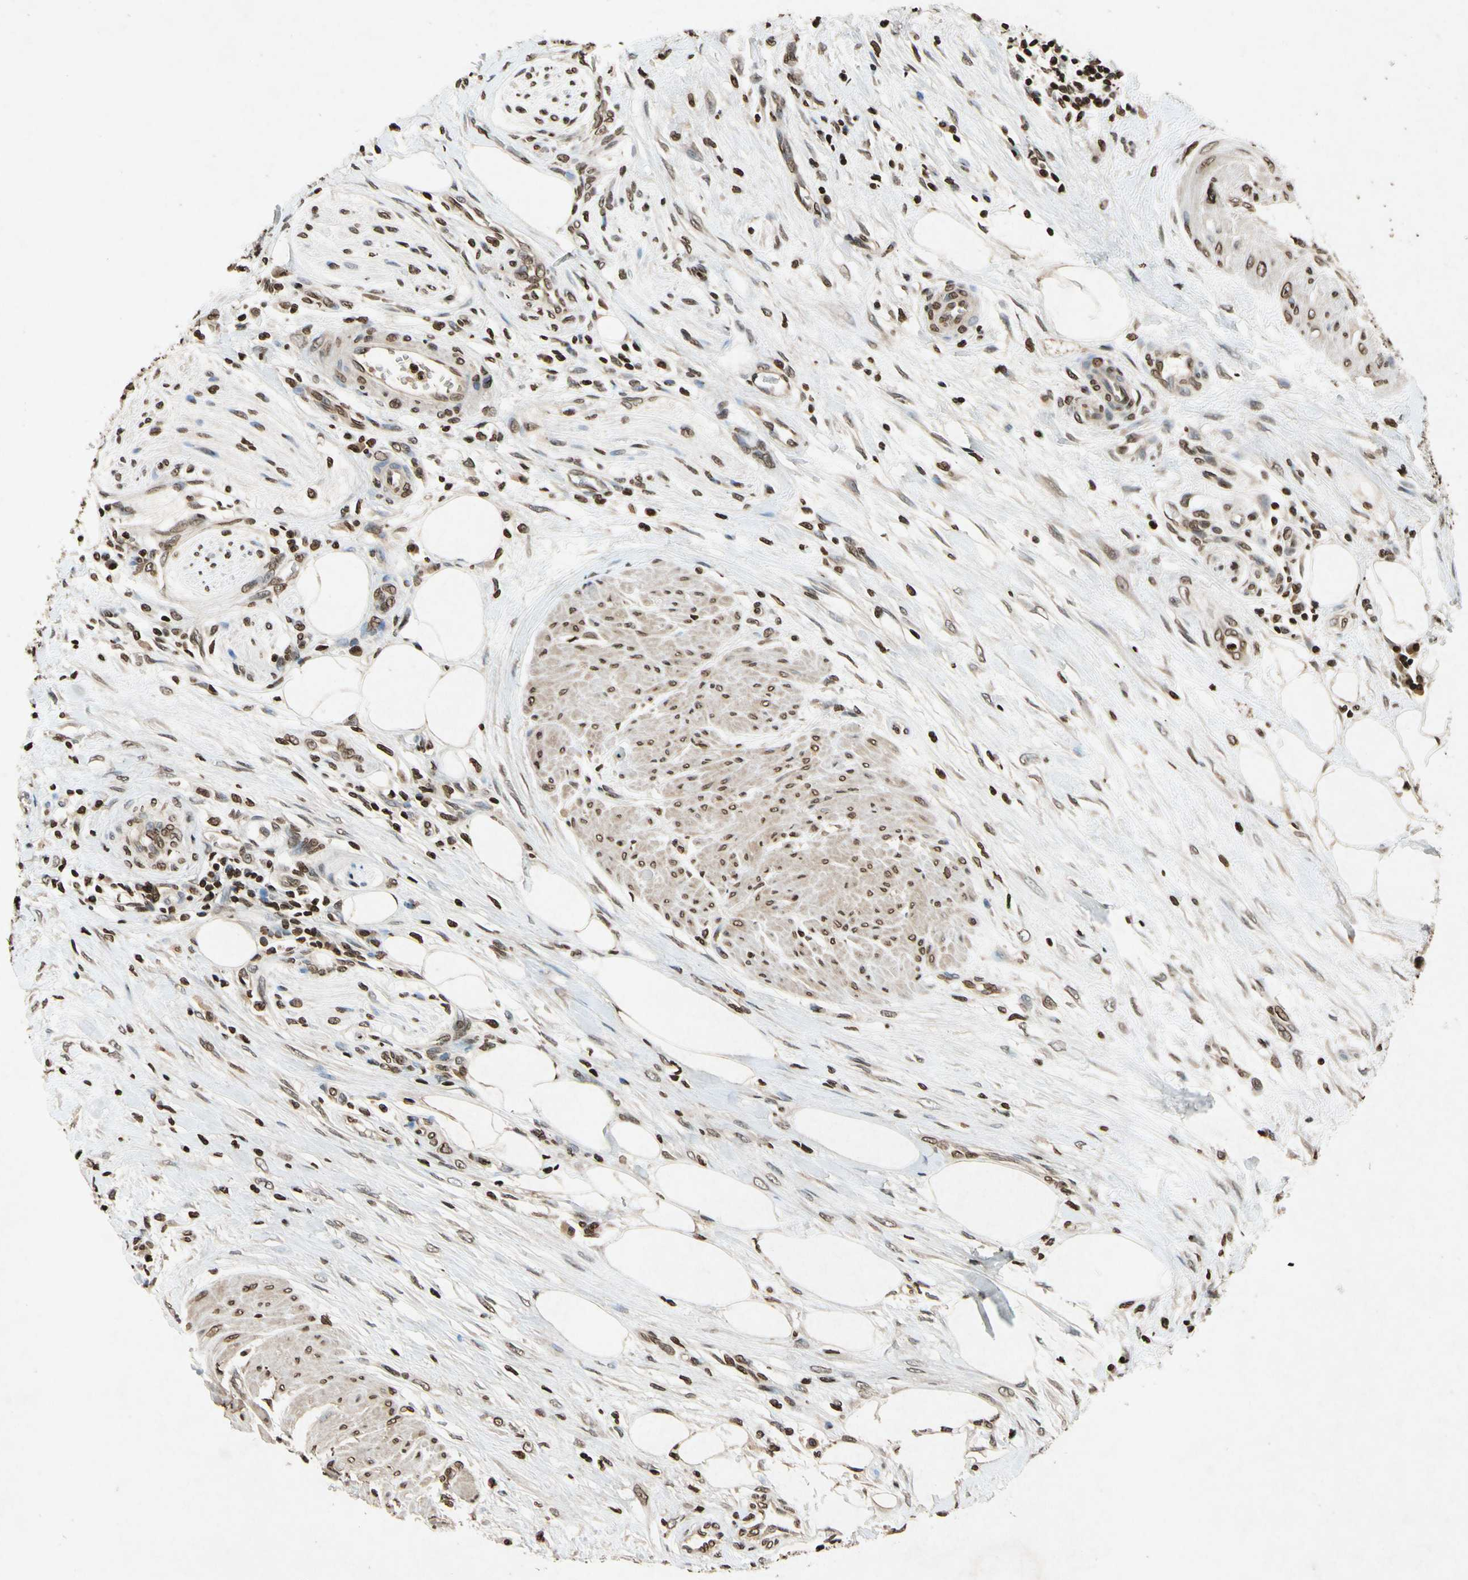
{"staining": {"intensity": "moderate", "quantity": ">75%", "location": "nuclear"}, "tissue": "urothelial cancer", "cell_type": "Tumor cells", "image_type": "cancer", "snomed": [{"axis": "morphology", "description": "Urothelial carcinoma, High grade"}, {"axis": "topography", "description": "Urinary bladder"}], "caption": "Moderate nuclear staining for a protein is appreciated in approximately >75% of tumor cells of urothelial carcinoma (high-grade) using immunohistochemistry.", "gene": "HOXB3", "patient": {"sex": "male", "age": 35}}